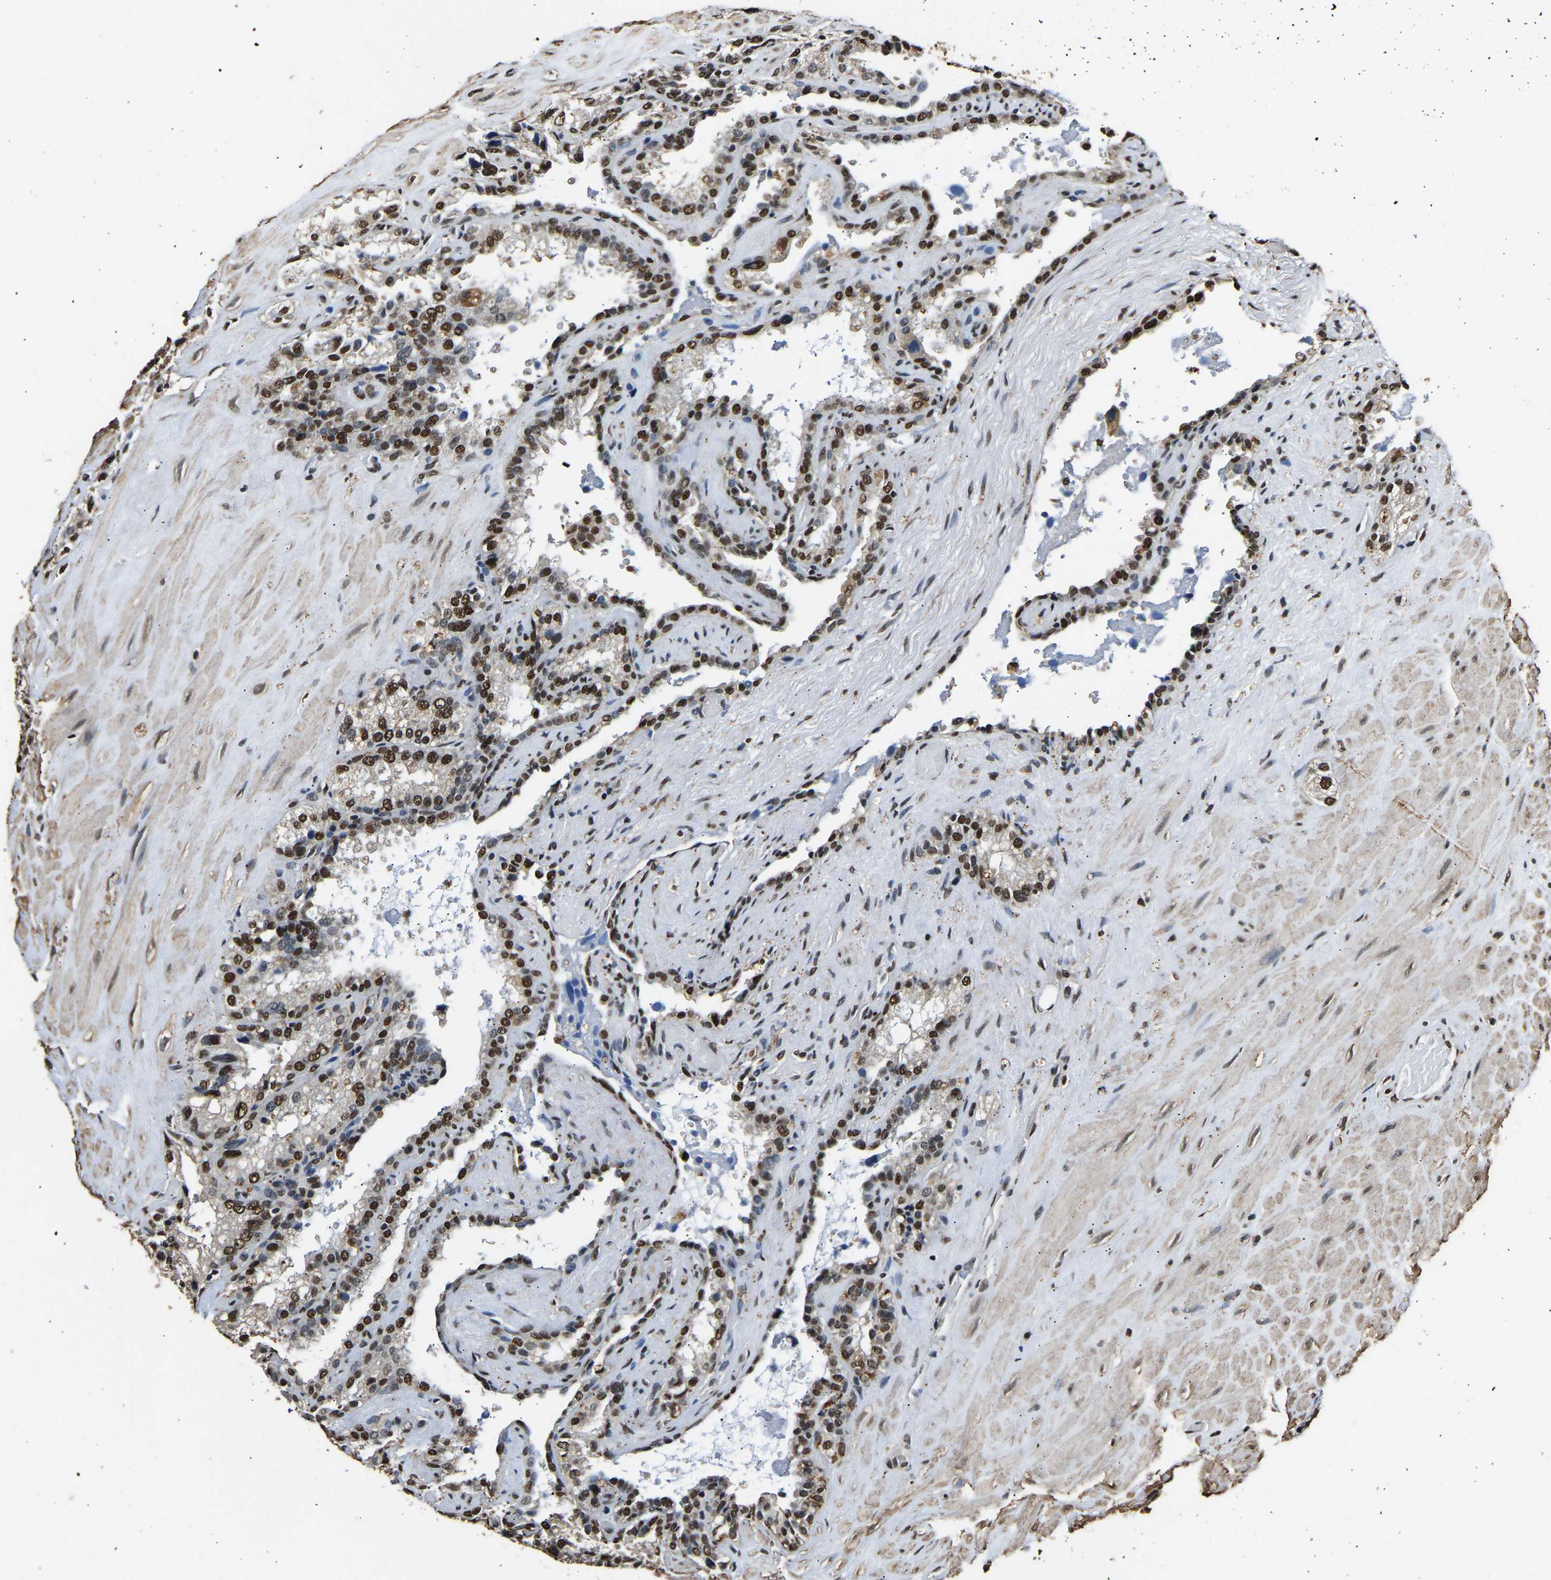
{"staining": {"intensity": "strong", "quantity": "25%-75%", "location": "nuclear"}, "tissue": "seminal vesicle", "cell_type": "Glandular cells", "image_type": "normal", "snomed": [{"axis": "morphology", "description": "Normal tissue, NOS"}, {"axis": "topography", "description": "Seminal veicle"}], "caption": "Glandular cells demonstrate high levels of strong nuclear positivity in approximately 25%-75% of cells in unremarkable human seminal vesicle. (IHC, brightfield microscopy, high magnification).", "gene": "SAFB", "patient": {"sex": "male", "age": 68}}